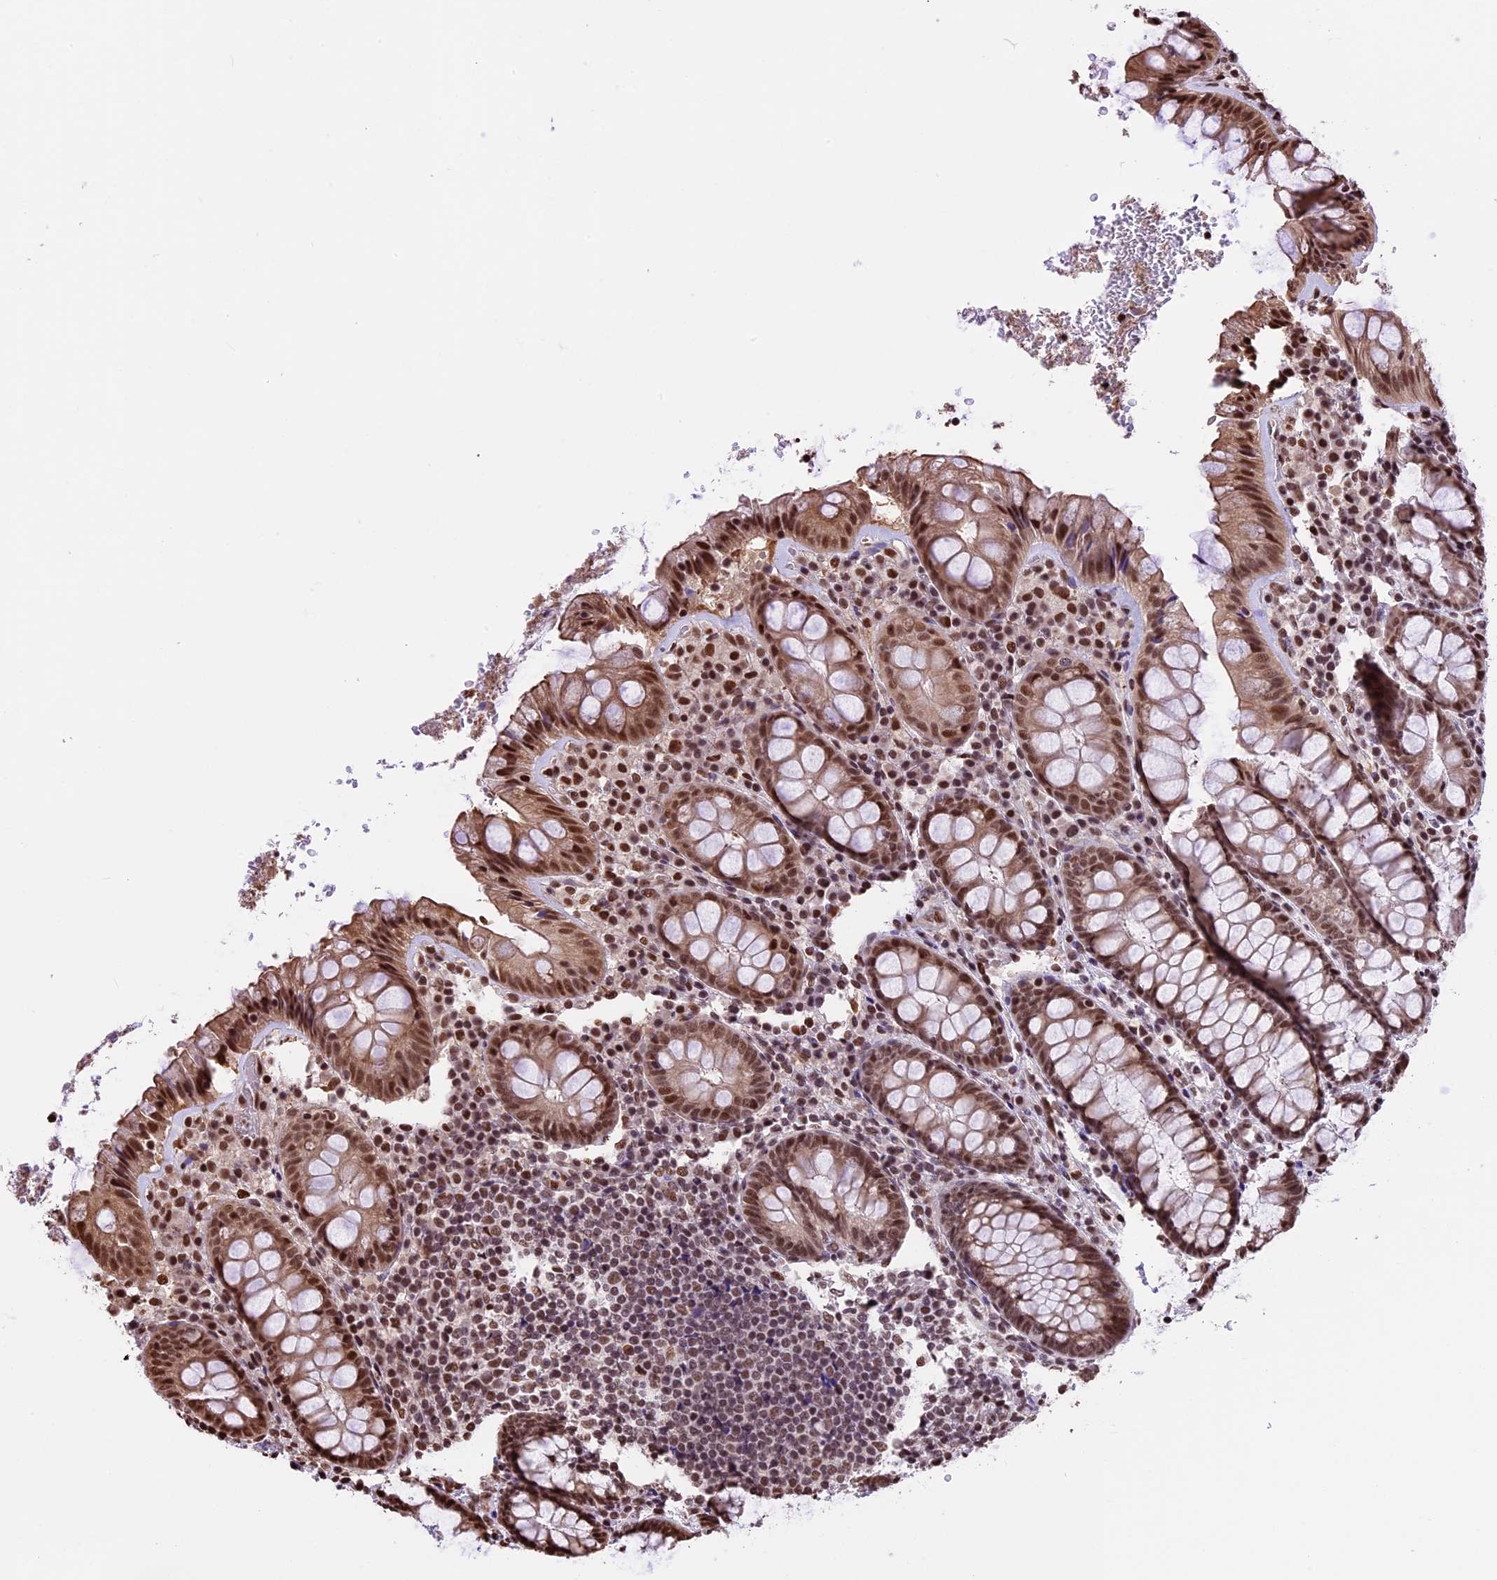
{"staining": {"intensity": "moderate", "quantity": ">75%", "location": "nuclear"}, "tissue": "rectum", "cell_type": "Glandular cells", "image_type": "normal", "snomed": [{"axis": "morphology", "description": "Normal tissue, NOS"}, {"axis": "topography", "description": "Rectum"}], "caption": "Immunohistochemical staining of unremarkable human rectum shows >75% levels of moderate nuclear protein expression in approximately >75% of glandular cells. The protein is stained brown, and the nuclei are stained in blue (DAB (3,3'-diaminobenzidine) IHC with brightfield microscopy, high magnification).", "gene": "POLR3E", "patient": {"sex": "male", "age": 83}}